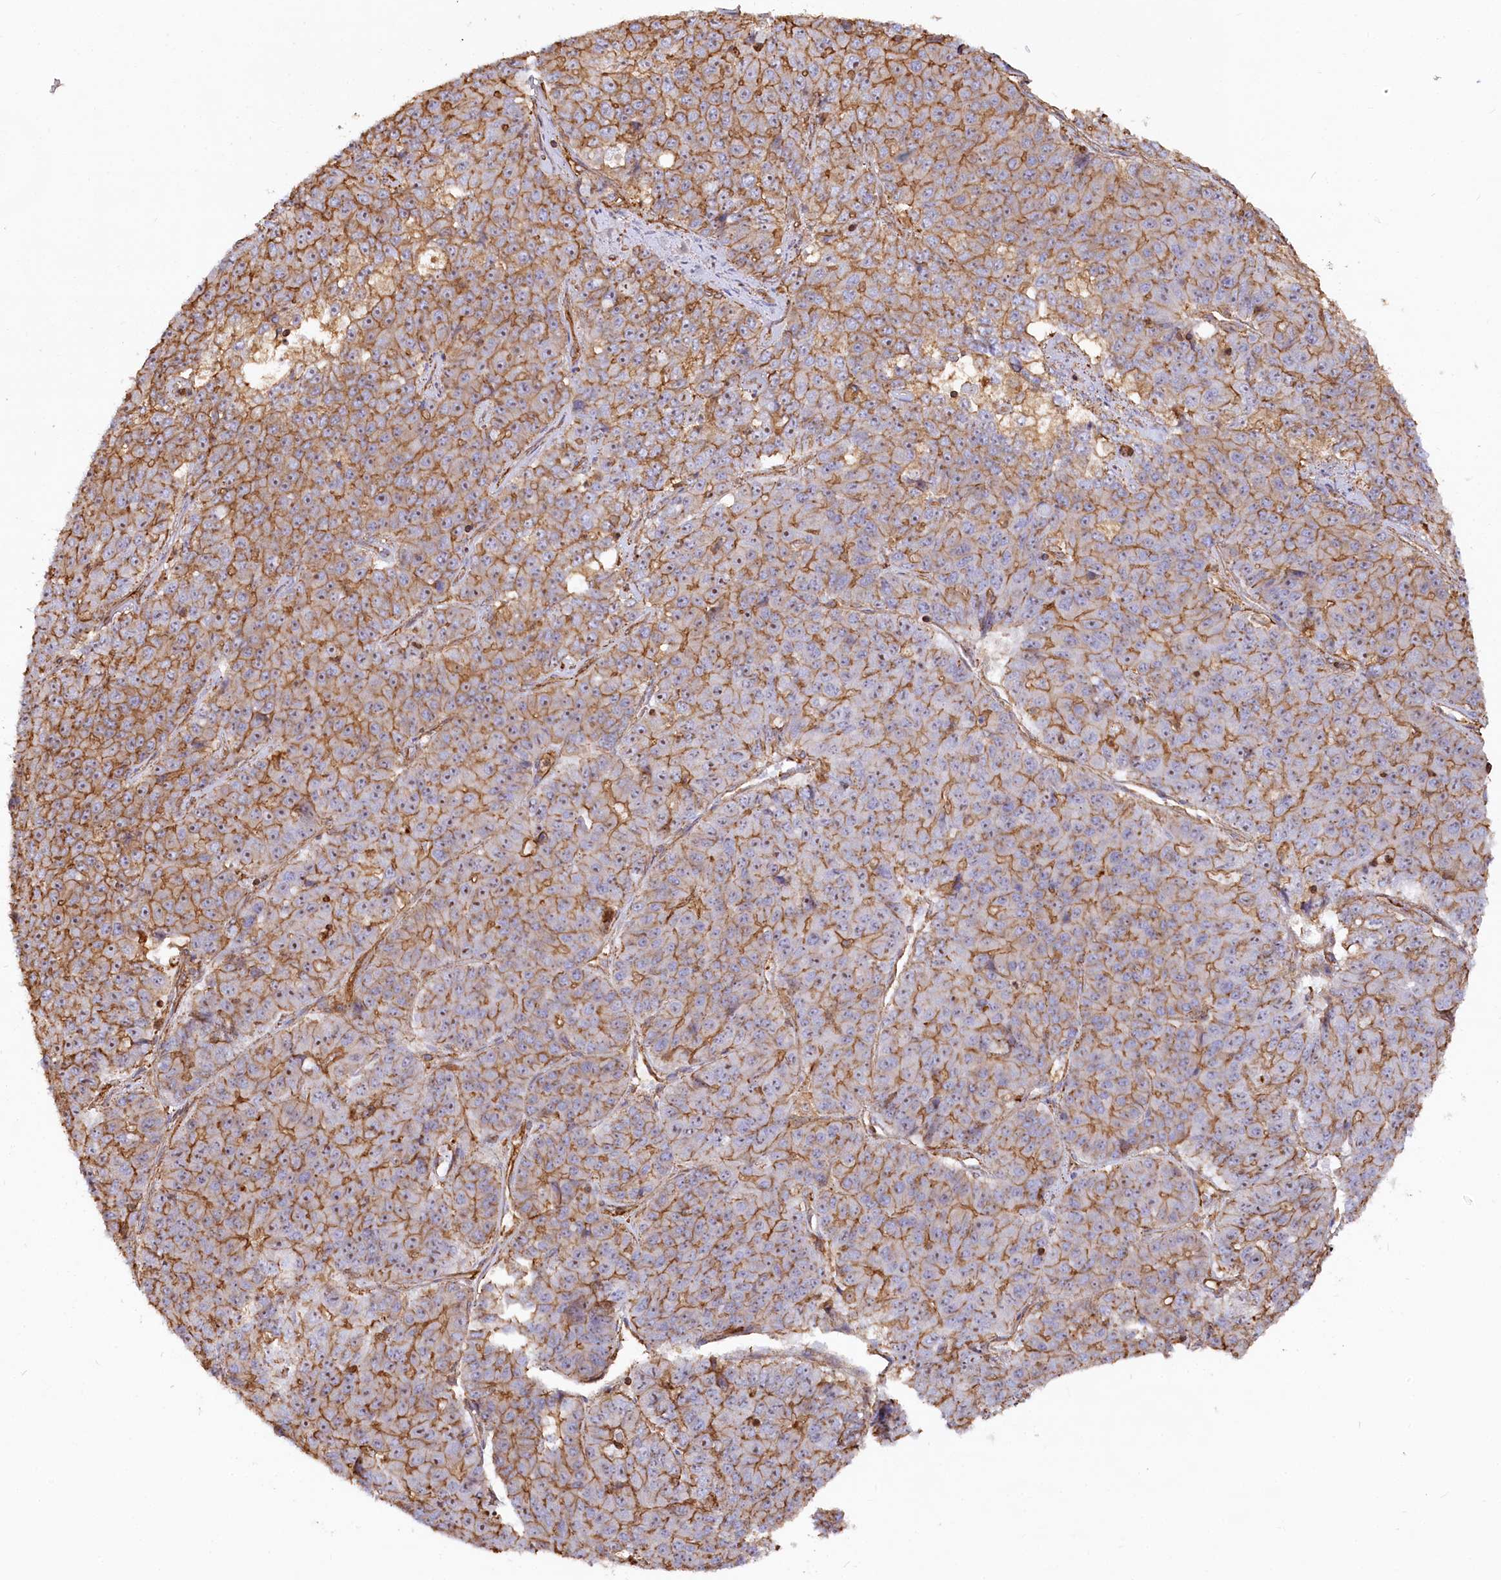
{"staining": {"intensity": "moderate", "quantity": ">75%", "location": "cytoplasmic/membranous"}, "tissue": "pancreatic cancer", "cell_type": "Tumor cells", "image_type": "cancer", "snomed": [{"axis": "morphology", "description": "Adenocarcinoma, NOS"}, {"axis": "topography", "description": "Pancreas"}], "caption": "Immunohistochemistry staining of adenocarcinoma (pancreatic), which reveals medium levels of moderate cytoplasmic/membranous staining in about >75% of tumor cells indicating moderate cytoplasmic/membranous protein staining. The staining was performed using DAB (3,3'-diaminobenzidine) (brown) for protein detection and nuclei were counterstained in hematoxylin (blue).", "gene": "WDR36", "patient": {"sex": "male", "age": 50}}